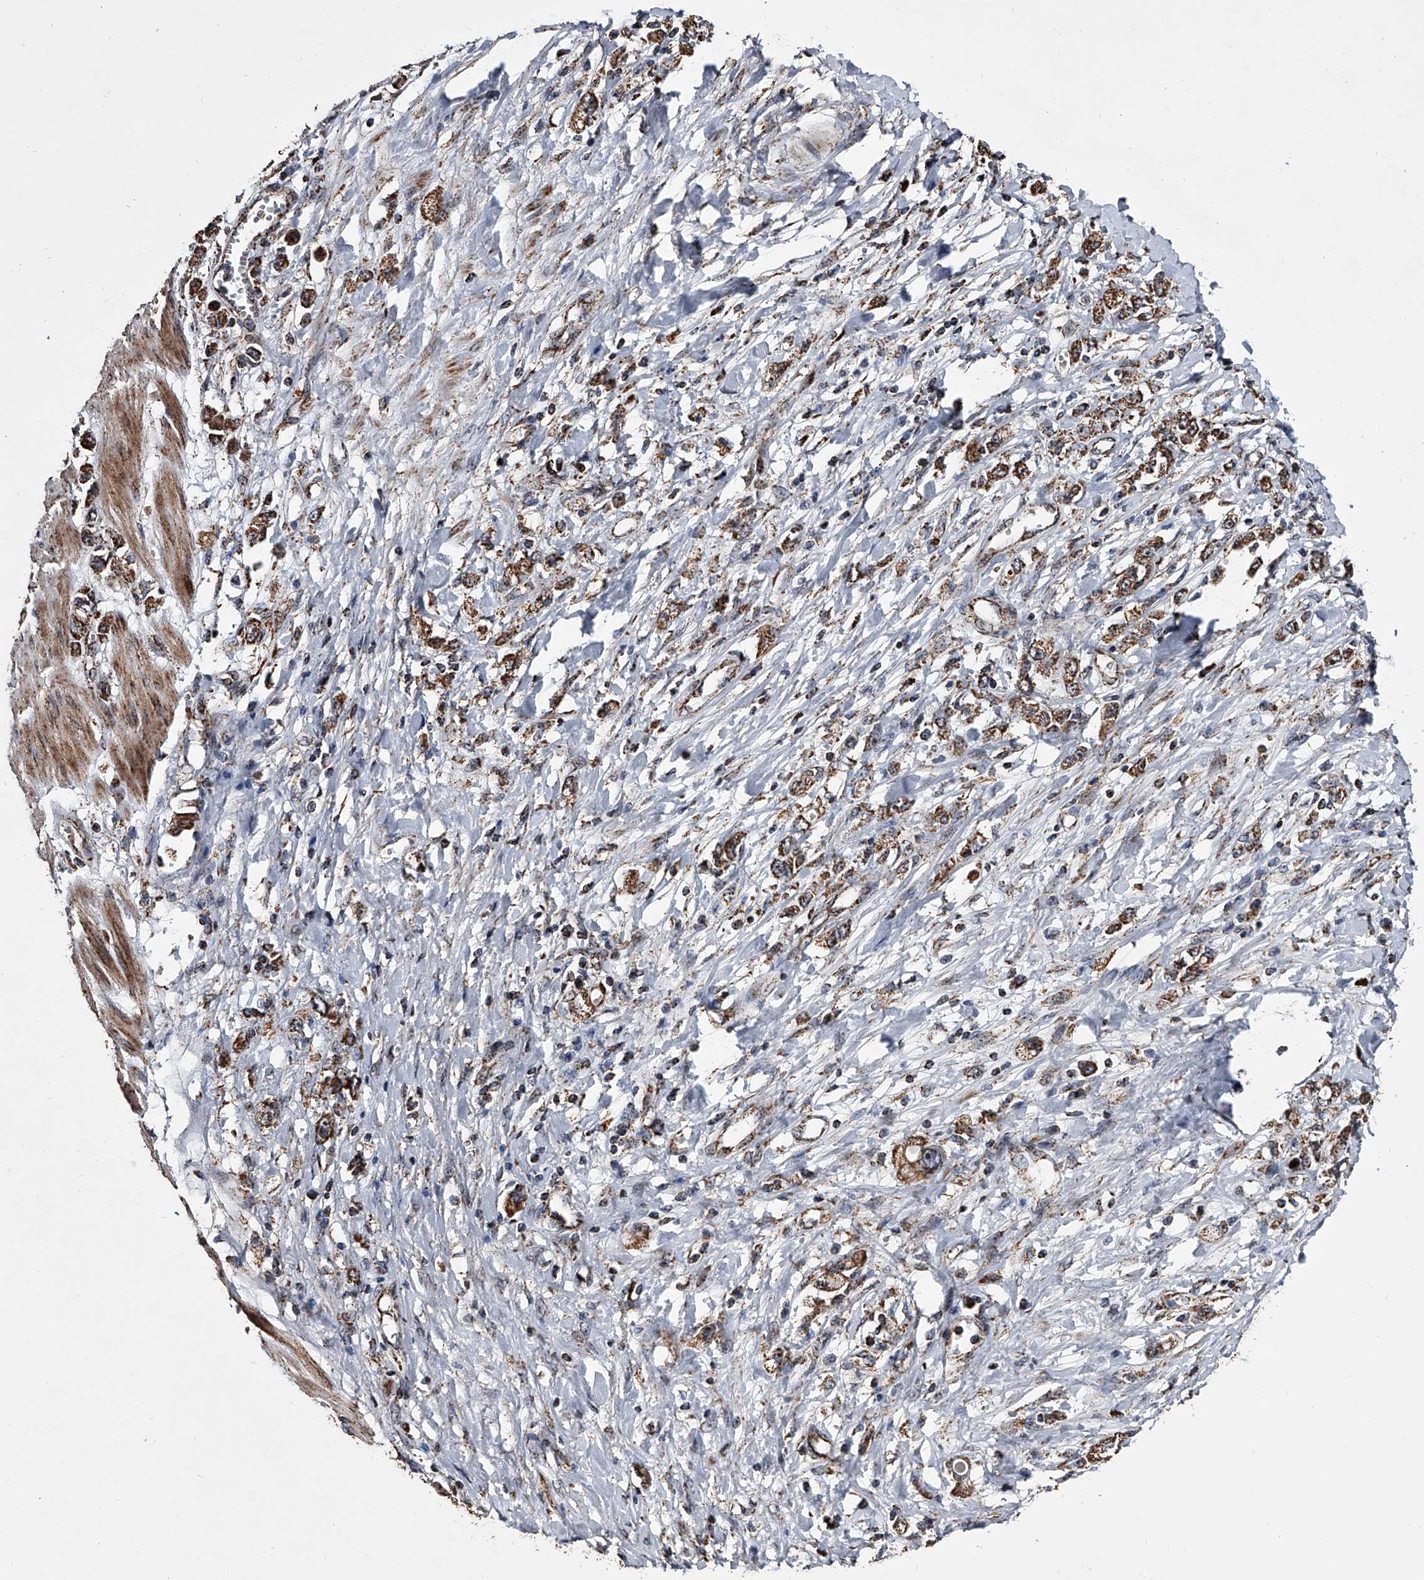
{"staining": {"intensity": "strong", "quantity": ">75%", "location": "cytoplasmic/membranous"}, "tissue": "stomach cancer", "cell_type": "Tumor cells", "image_type": "cancer", "snomed": [{"axis": "morphology", "description": "Adenocarcinoma, NOS"}, {"axis": "topography", "description": "Stomach"}], "caption": "Immunohistochemistry image of stomach adenocarcinoma stained for a protein (brown), which demonstrates high levels of strong cytoplasmic/membranous staining in about >75% of tumor cells.", "gene": "SMPDL3A", "patient": {"sex": "female", "age": 76}}